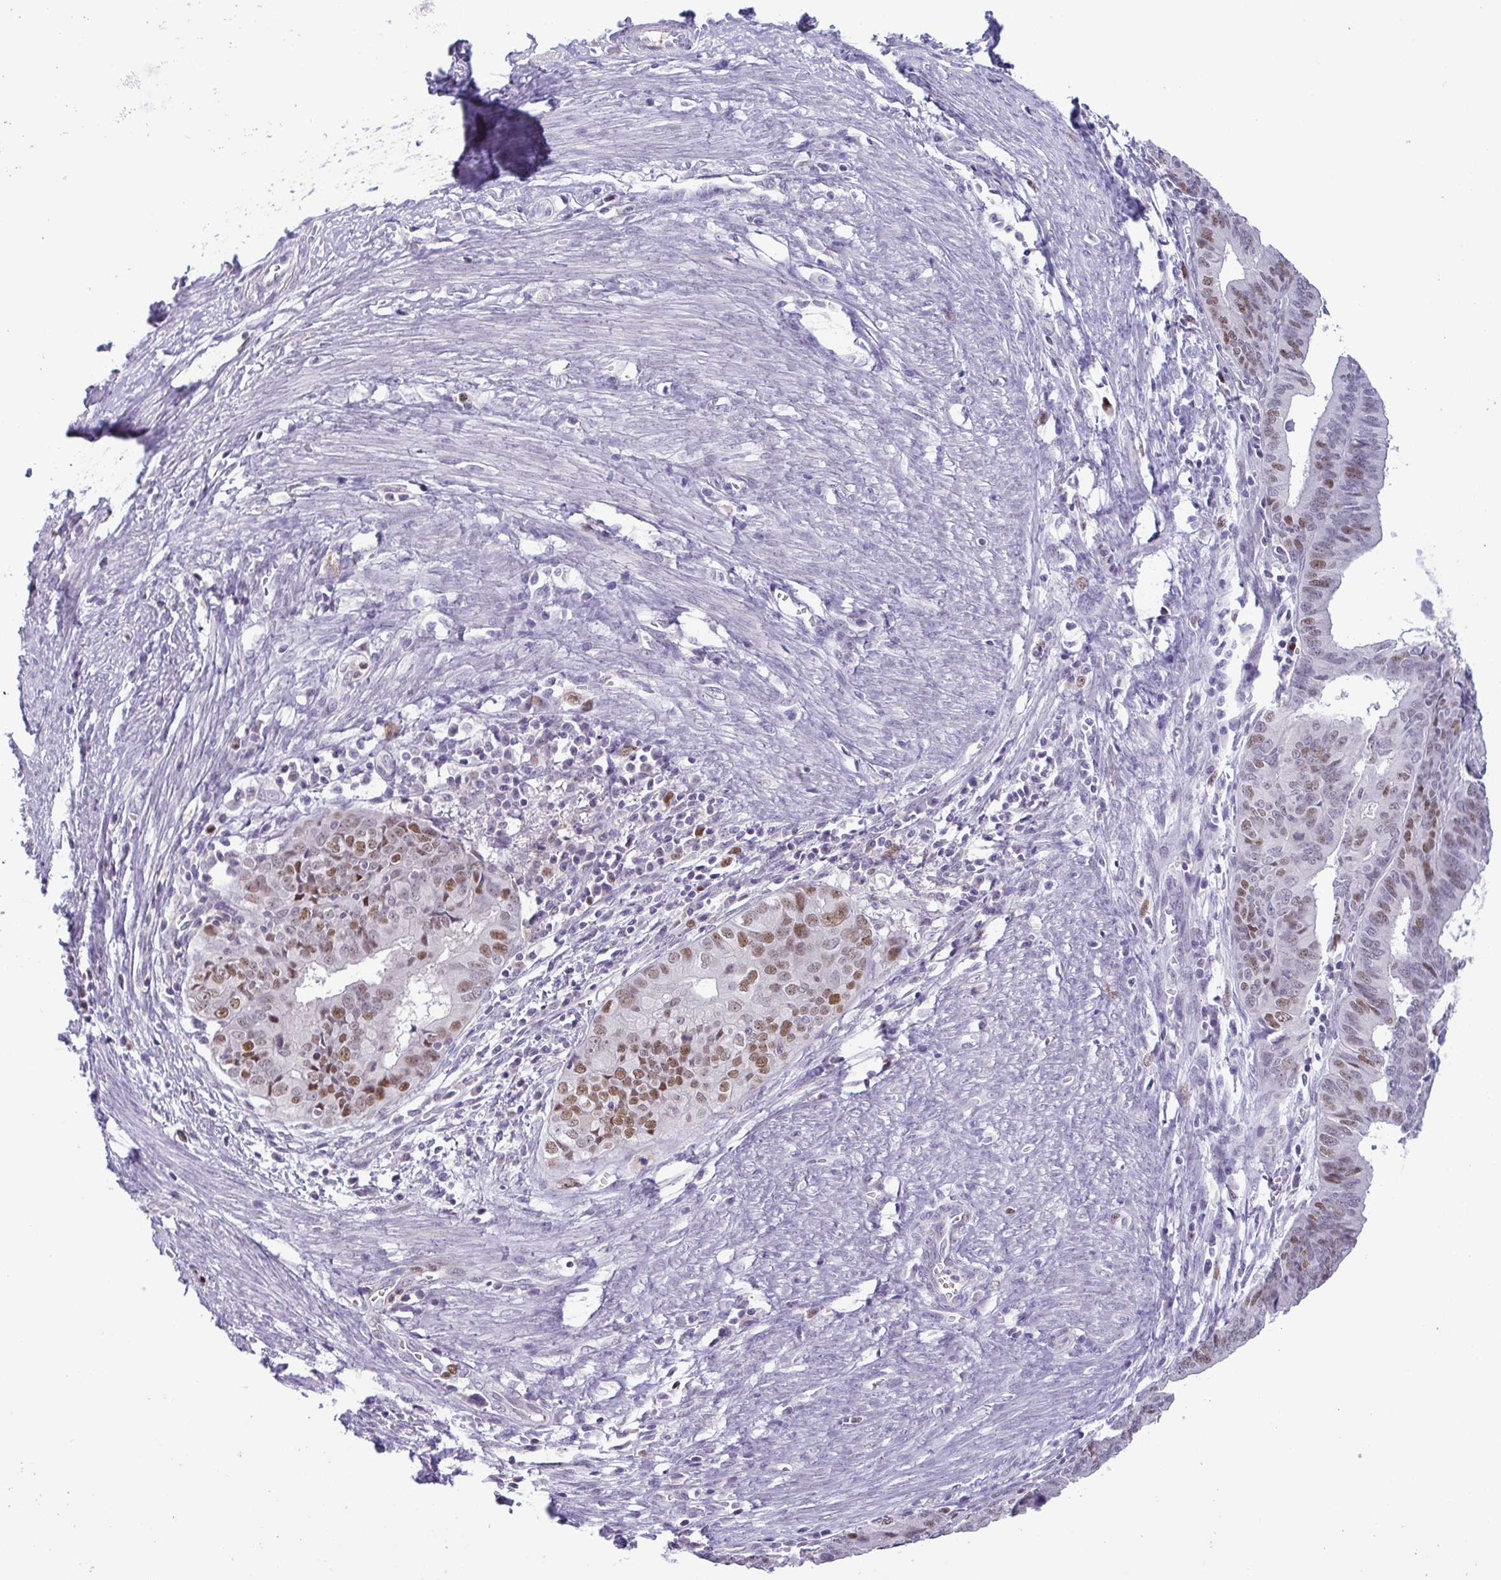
{"staining": {"intensity": "moderate", "quantity": ">75%", "location": "nuclear"}, "tissue": "endometrial cancer", "cell_type": "Tumor cells", "image_type": "cancer", "snomed": [{"axis": "morphology", "description": "Adenocarcinoma, NOS"}, {"axis": "topography", "description": "Endometrium"}], "caption": "Immunohistochemistry histopathology image of human adenocarcinoma (endometrial) stained for a protein (brown), which displays medium levels of moderate nuclear expression in approximately >75% of tumor cells.", "gene": "TIPIN", "patient": {"sex": "female", "age": 65}}